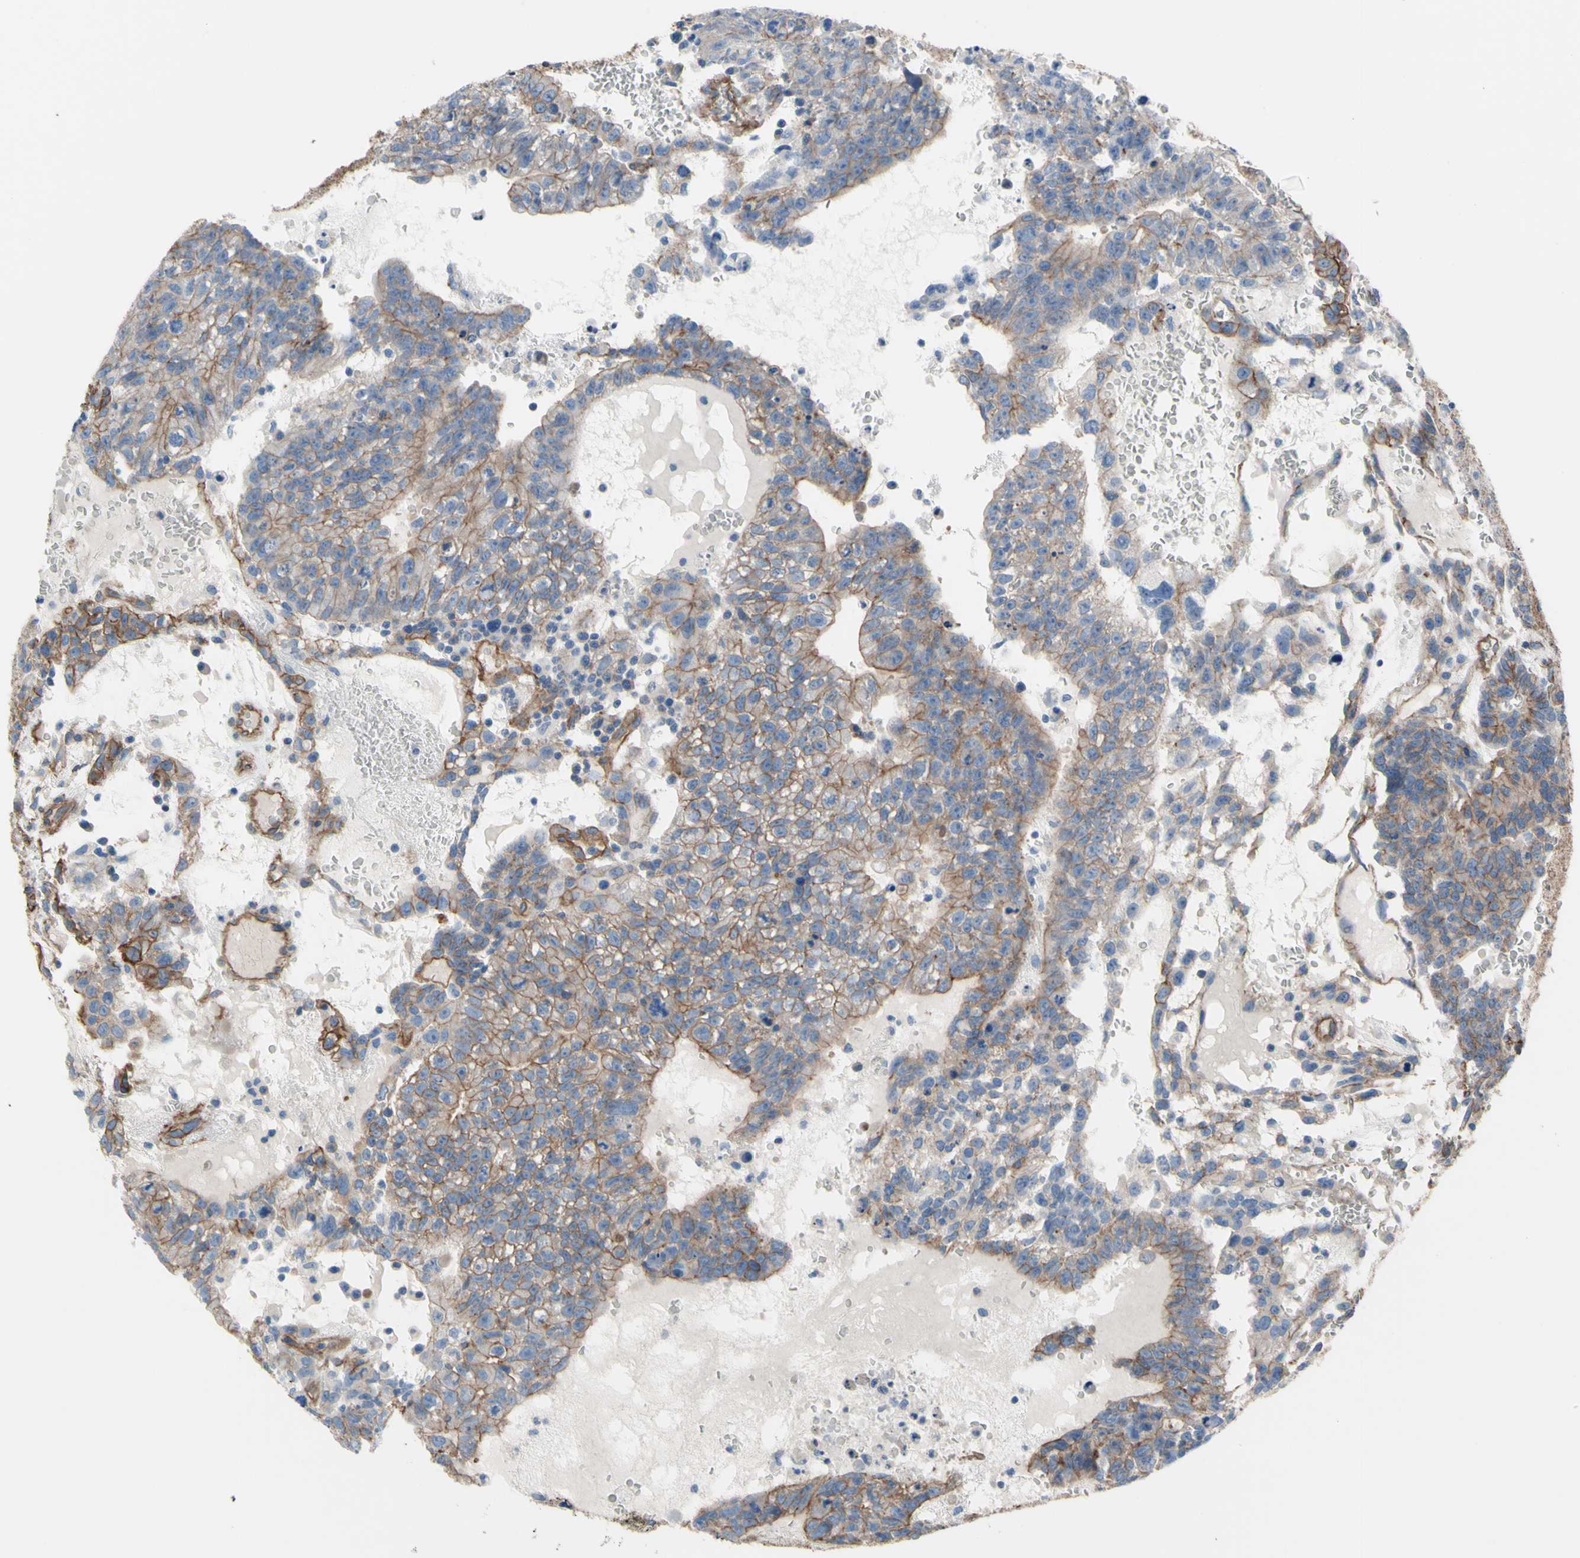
{"staining": {"intensity": "moderate", "quantity": ">75%", "location": "cytoplasmic/membranous"}, "tissue": "testis cancer", "cell_type": "Tumor cells", "image_type": "cancer", "snomed": [{"axis": "morphology", "description": "Seminoma, NOS"}, {"axis": "morphology", "description": "Carcinoma, Embryonal, NOS"}, {"axis": "topography", "description": "Testis"}], "caption": "DAB (3,3'-diaminobenzidine) immunohistochemical staining of human seminoma (testis) exhibits moderate cytoplasmic/membranous protein expression in approximately >75% of tumor cells. (DAB = brown stain, brightfield microscopy at high magnification).", "gene": "TPBG", "patient": {"sex": "male", "age": 52}}